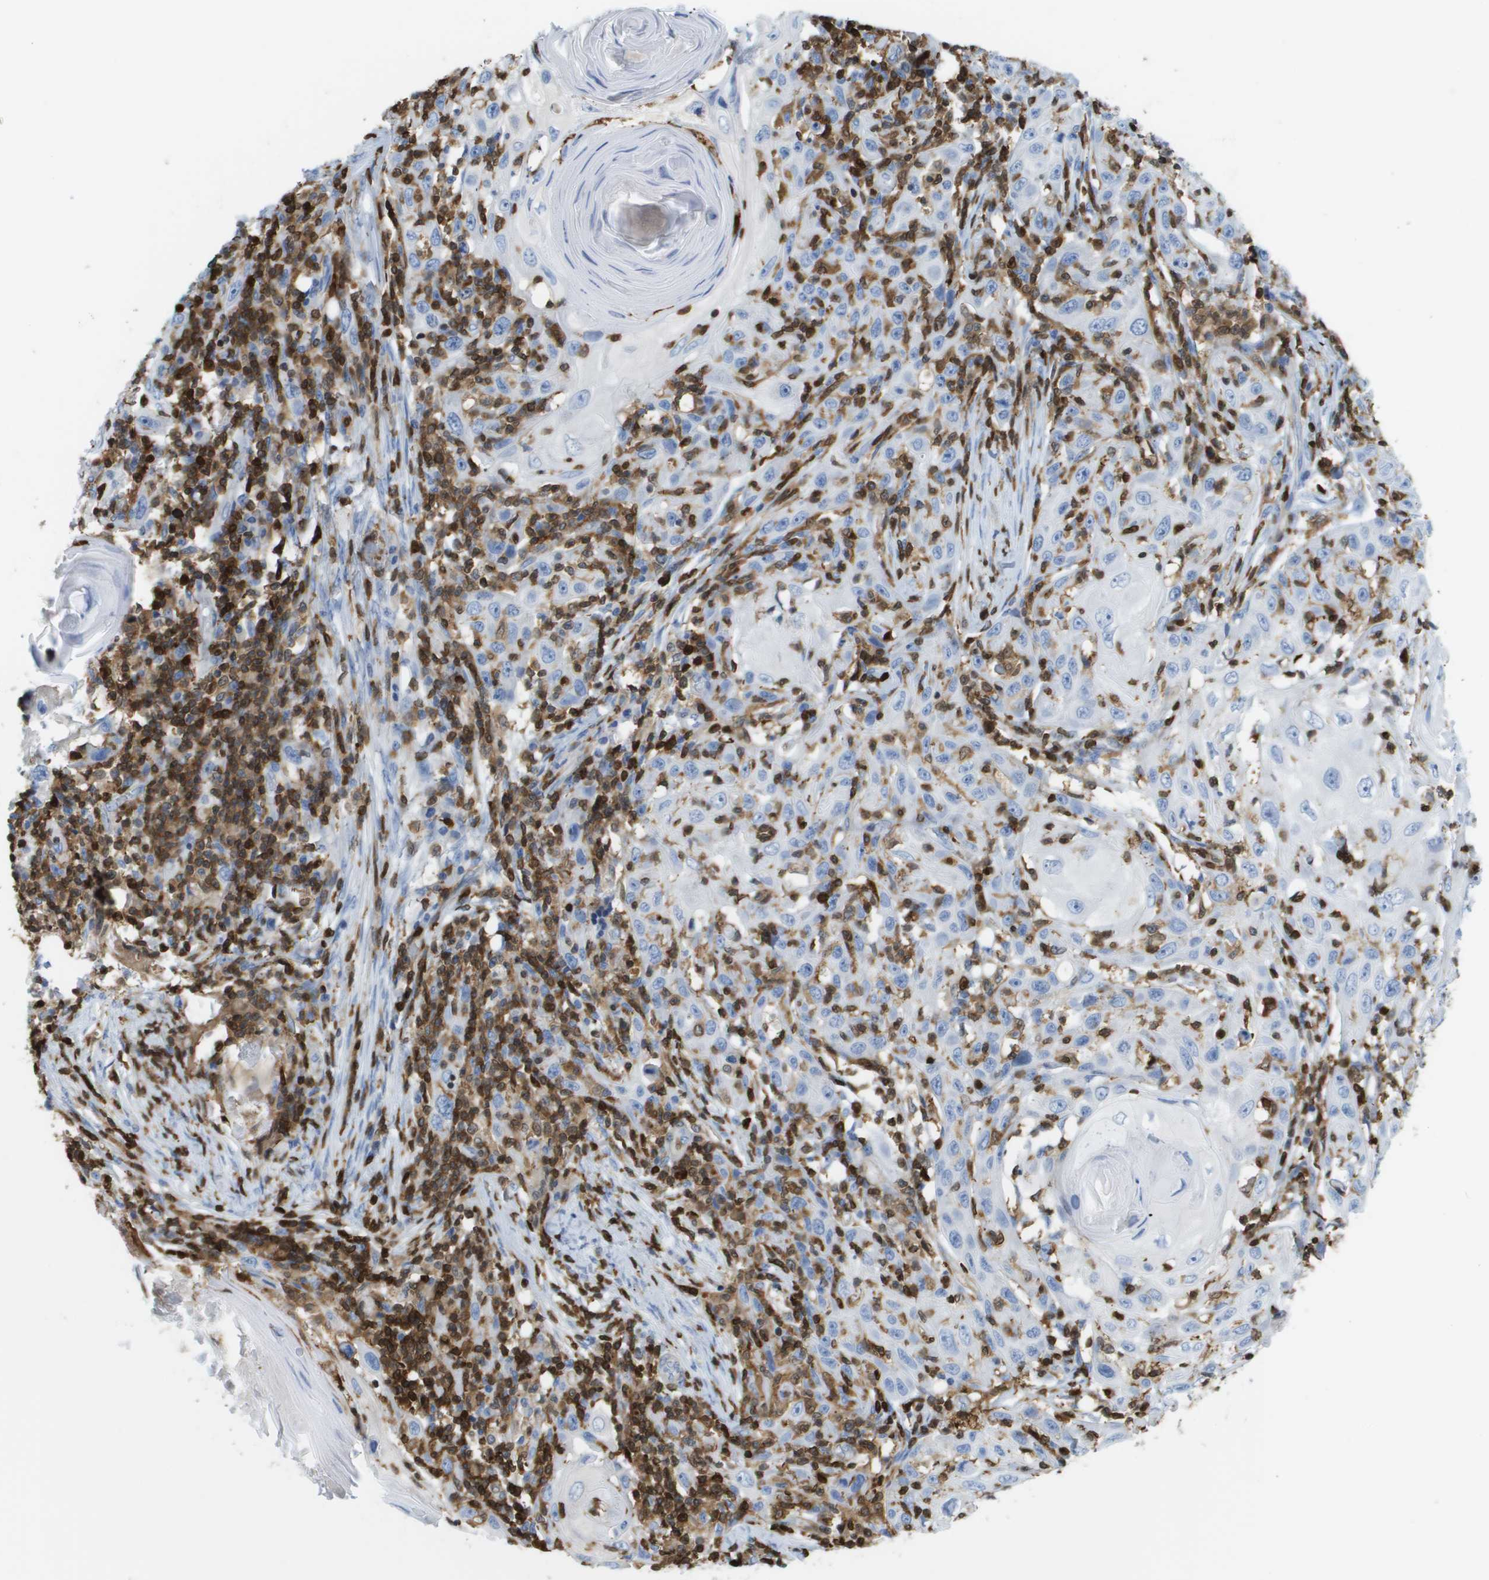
{"staining": {"intensity": "negative", "quantity": "none", "location": "none"}, "tissue": "skin cancer", "cell_type": "Tumor cells", "image_type": "cancer", "snomed": [{"axis": "morphology", "description": "Squamous cell carcinoma, NOS"}, {"axis": "topography", "description": "Skin"}], "caption": "Photomicrograph shows no significant protein staining in tumor cells of skin cancer.", "gene": "DOCK5", "patient": {"sex": "female", "age": 88}}